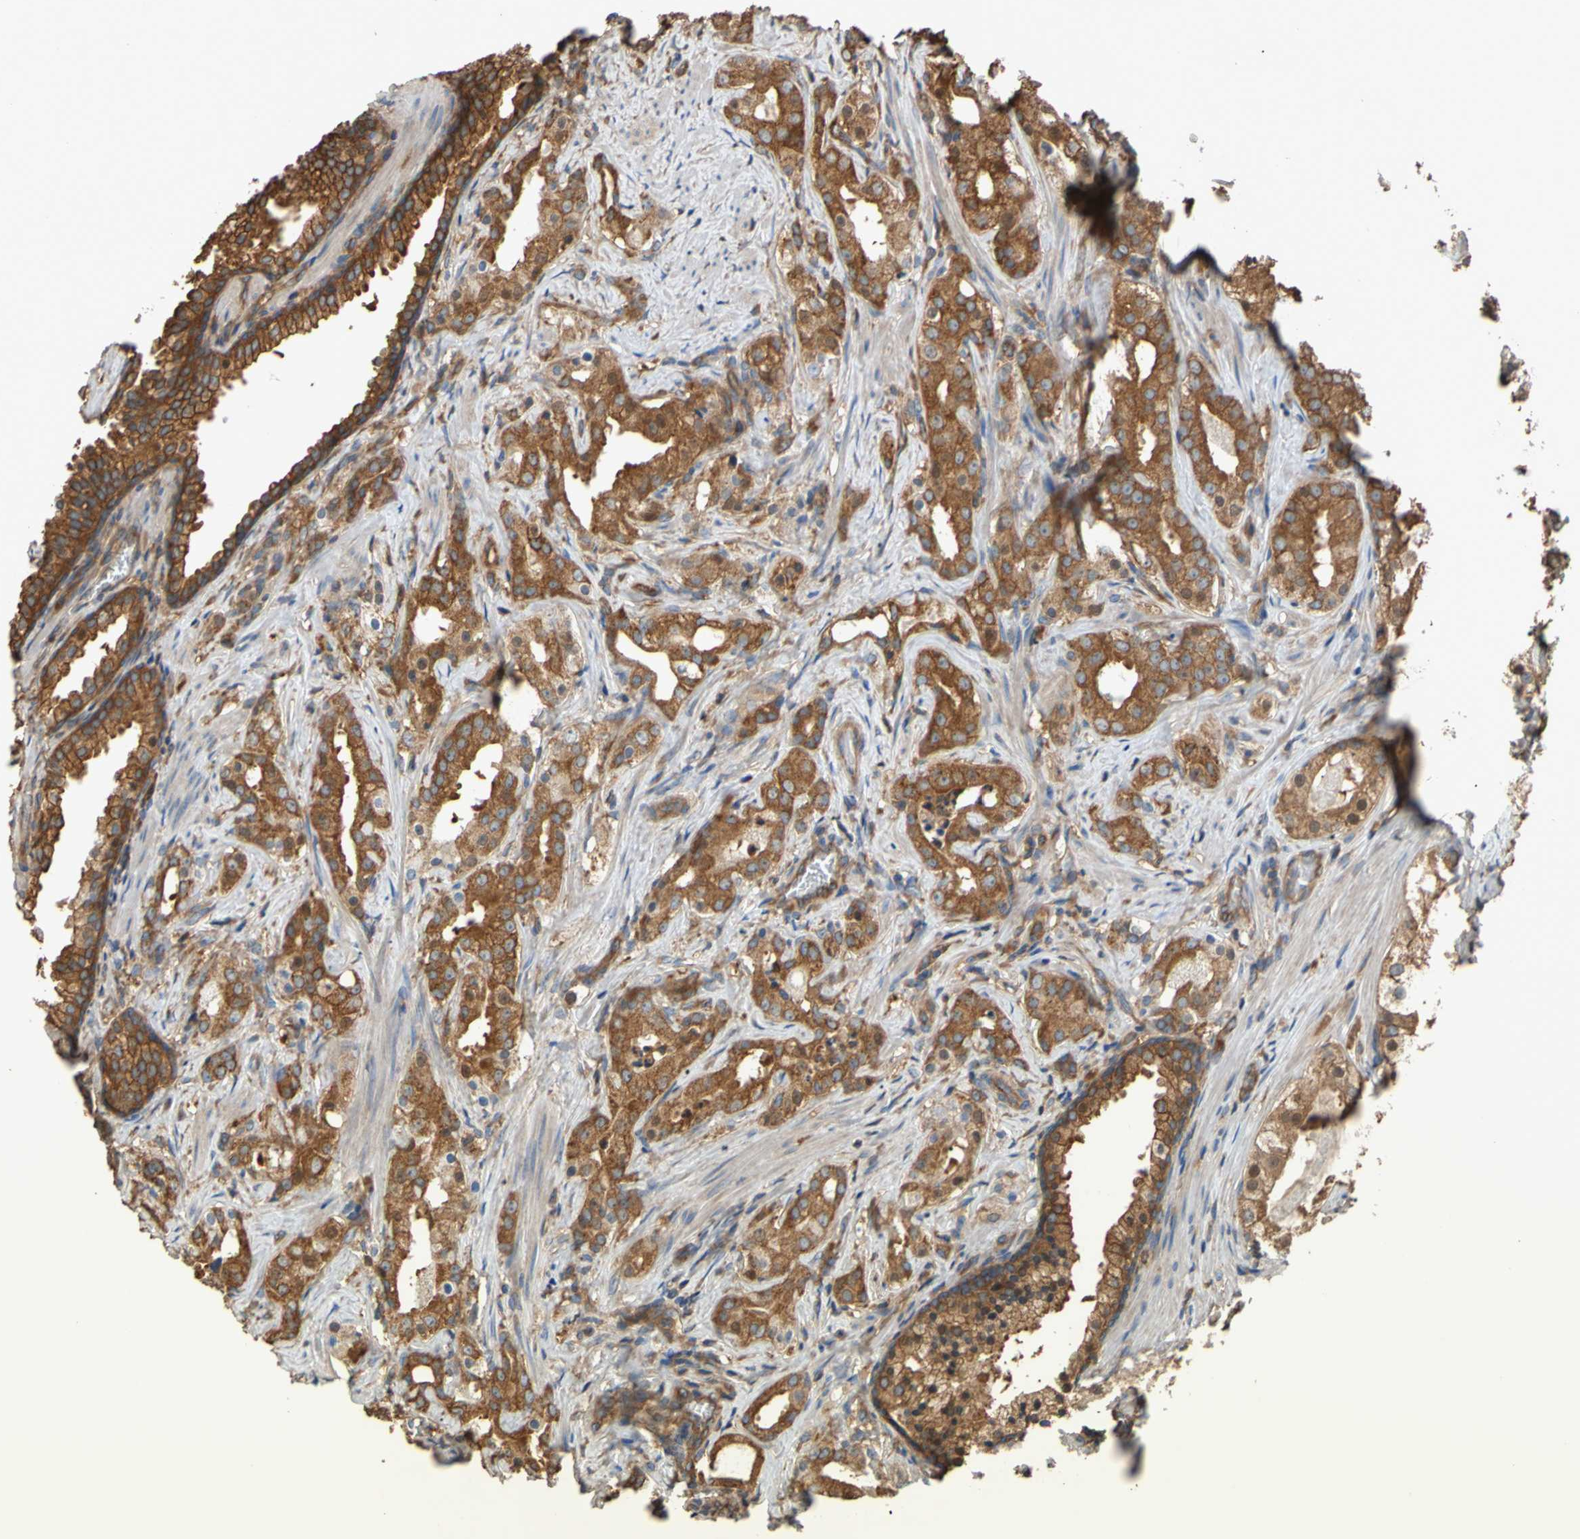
{"staining": {"intensity": "strong", "quantity": ">75%", "location": "cytoplasmic/membranous"}, "tissue": "prostate cancer", "cell_type": "Tumor cells", "image_type": "cancer", "snomed": [{"axis": "morphology", "description": "Adenocarcinoma, Low grade"}, {"axis": "topography", "description": "Prostate"}], "caption": "Human prostate cancer (low-grade adenocarcinoma) stained with a protein marker reveals strong staining in tumor cells.", "gene": "CTTN", "patient": {"sex": "male", "age": 59}}